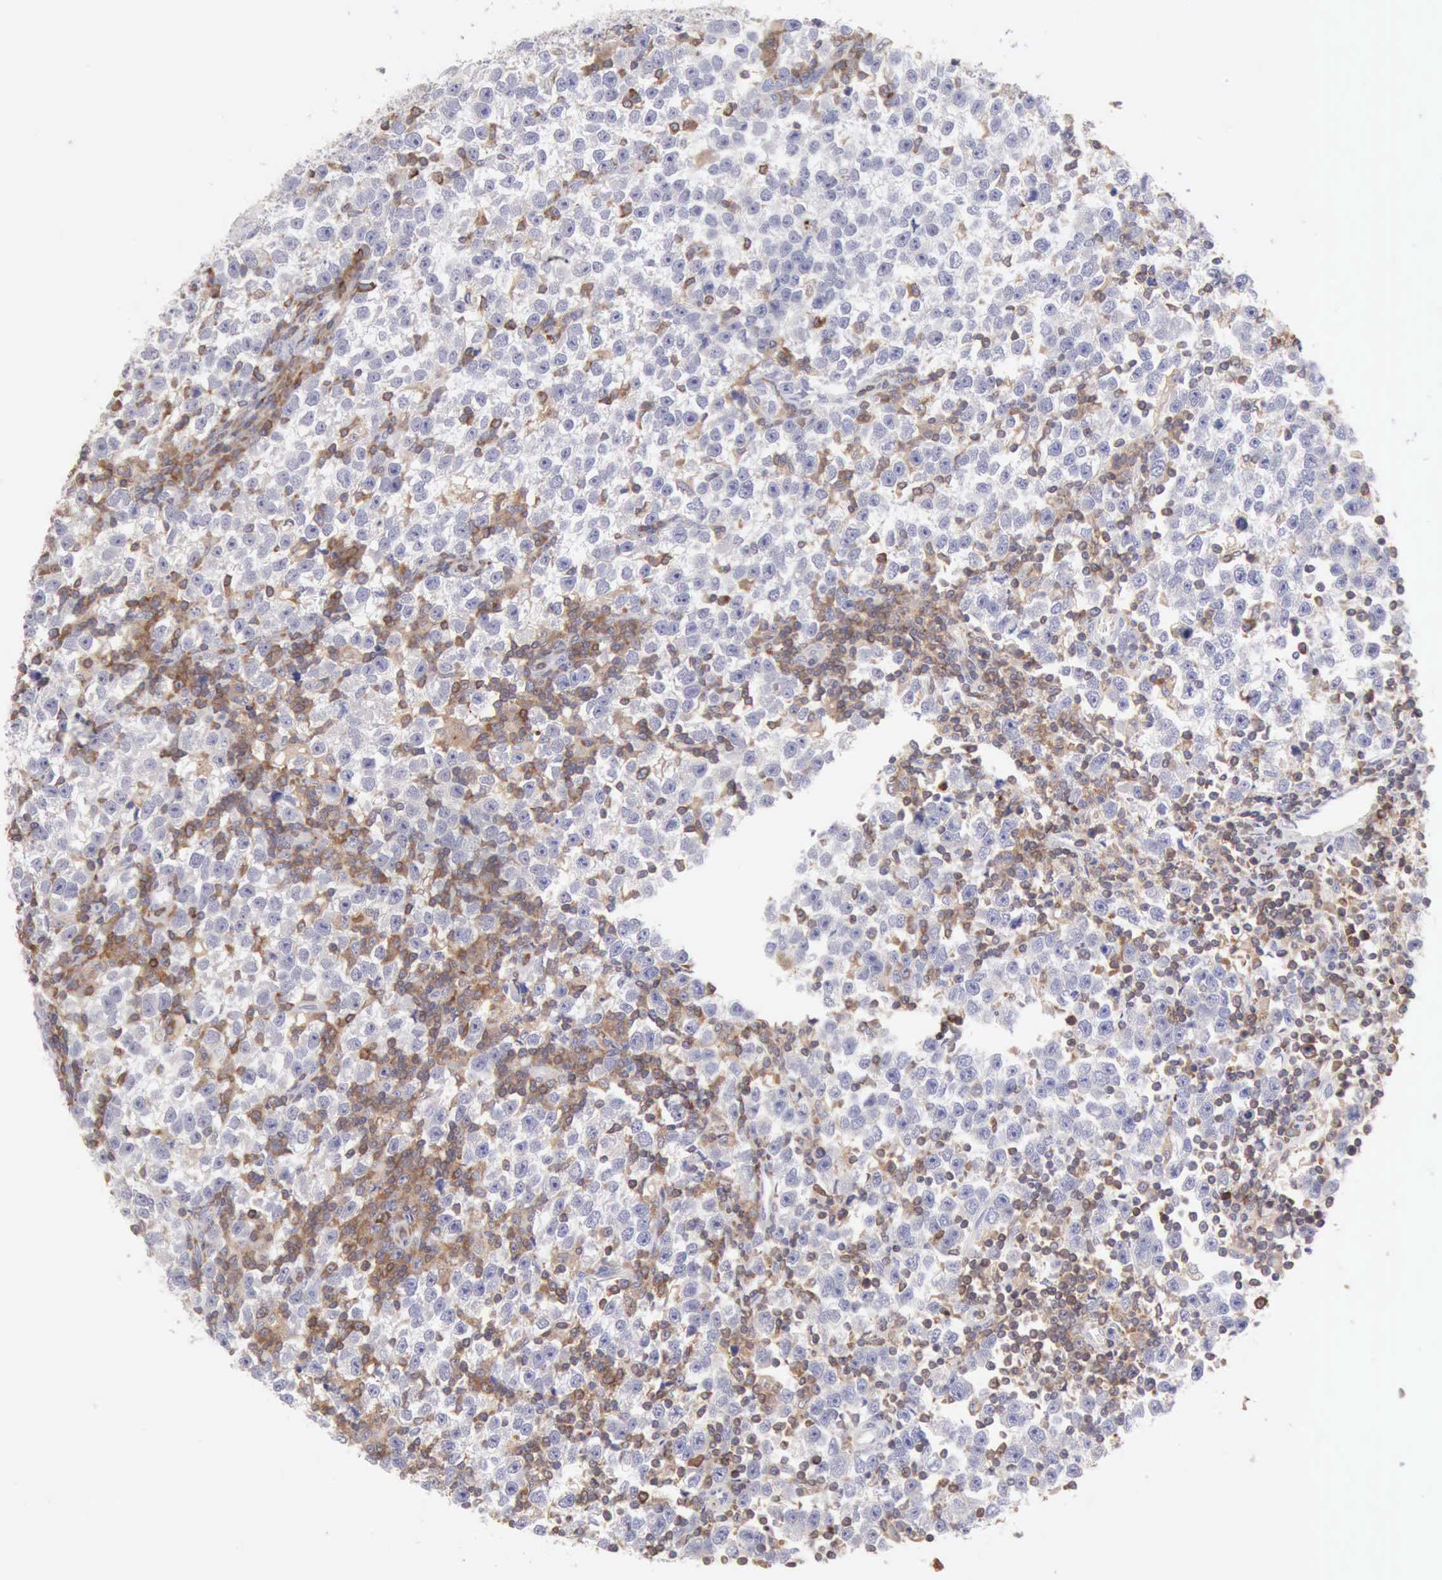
{"staining": {"intensity": "negative", "quantity": "none", "location": "none"}, "tissue": "testis cancer", "cell_type": "Tumor cells", "image_type": "cancer", "snomed": [{"axis": "morphology", "description": "Seminoma, NOS"}, {"axis": "topography", "description": "Testis"}], "caption": "Seminoma (testis) stained for a protein using immunohistochemistry (IHC) displays no positivity tumor cells.", "gene": "SASH3", "patient": {"sex": "male", "age": 43}}